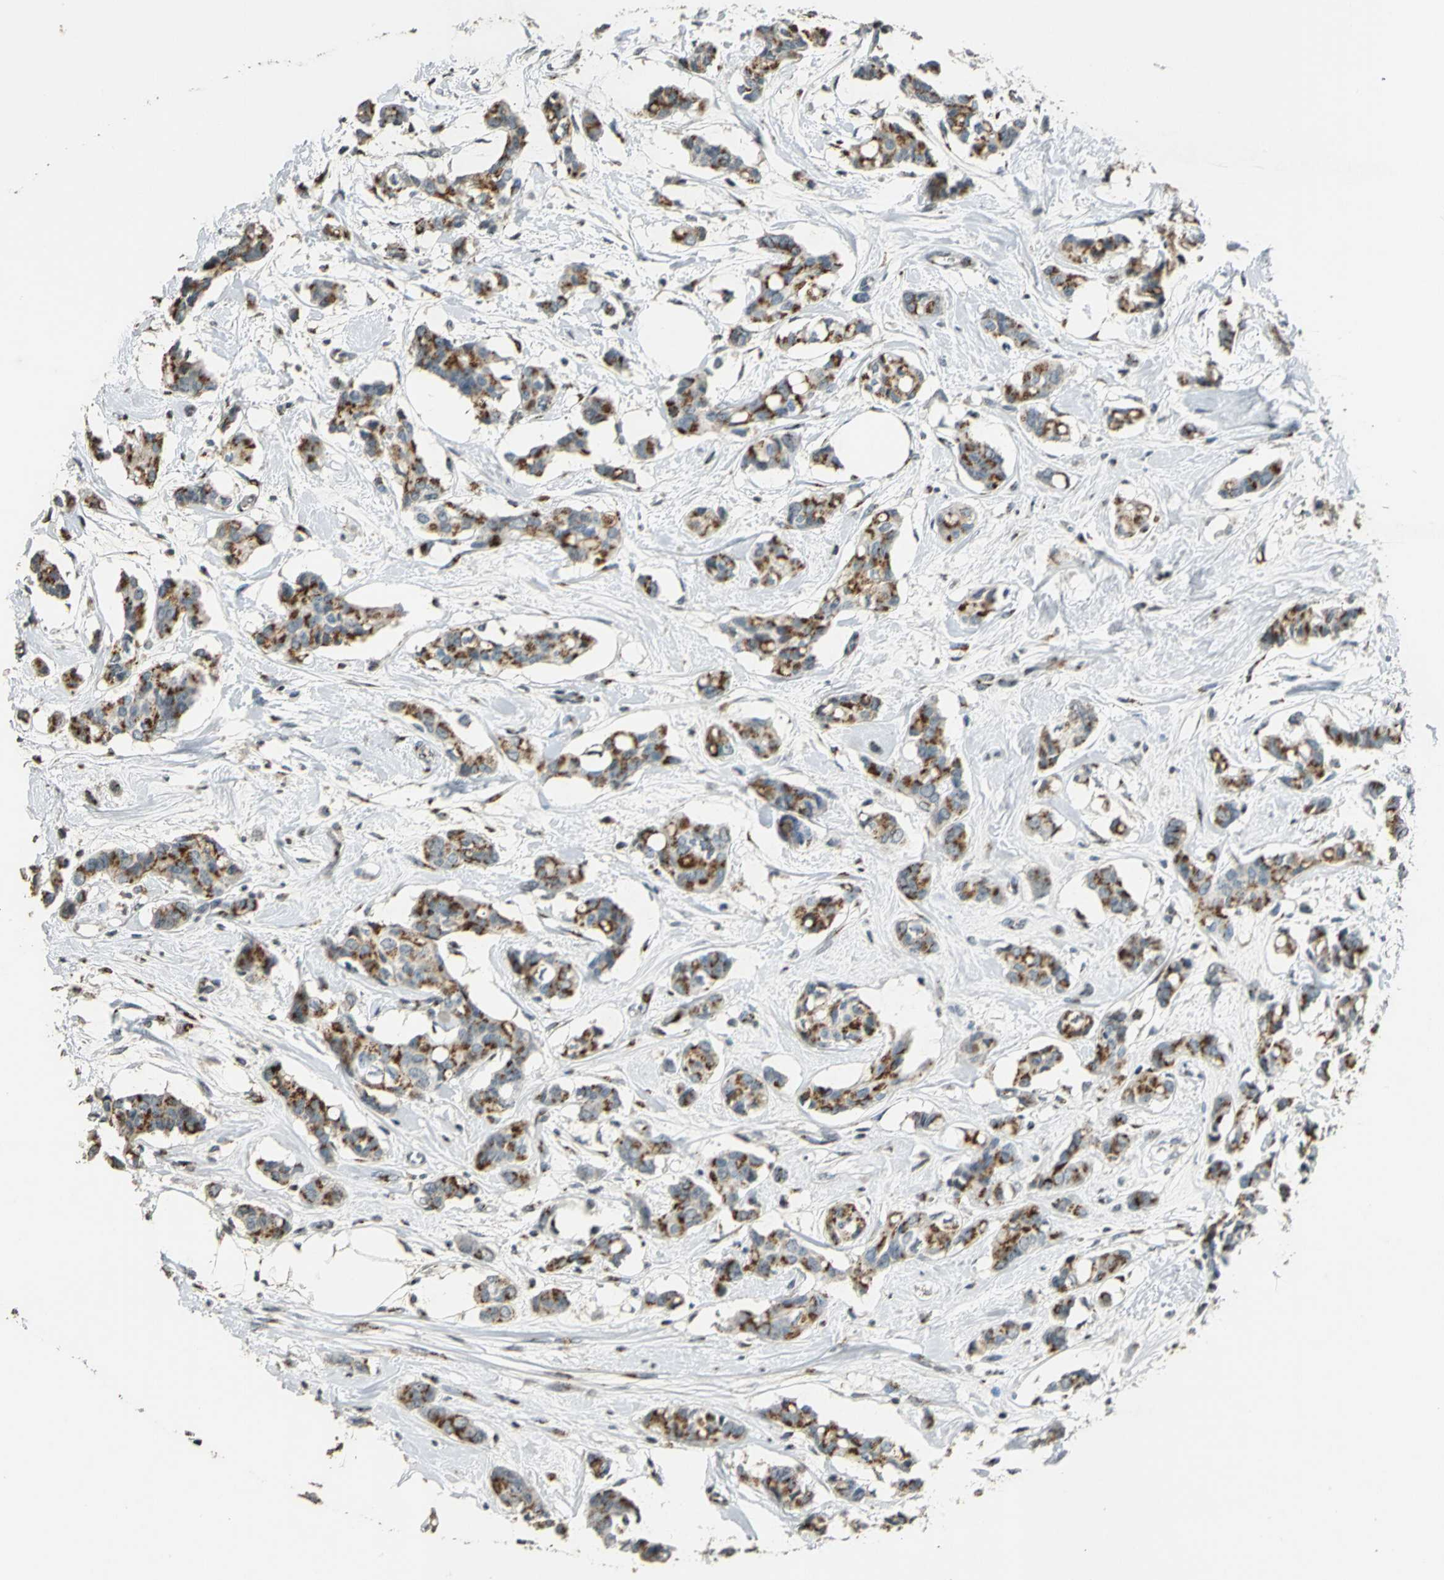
{"staining": {"intensity": "moderate", "quantity": ">75%", "location": "cytoplasmic/membranous"}, "tissue": "breast cancer", "cell_type": "Tumor cells", "image_type": "cancer", "snomed": [{"axis": "morphology", "description": "Duct carcinoma"}, {"axis": "topography", "description": "Breast"}], "caption": "High-magnification brightfield microscopy of breast cancer stained with DAB (3,3'-diaminobenzidine) (brown) and counterstained with hematoxylin (blue). tumor cells exhibit moderate cytoplasmic/membranous positivity is seen in approximately>75% of cells.", "gene": "TMEM115", "patient": {"sex": "female", "age": 84}}